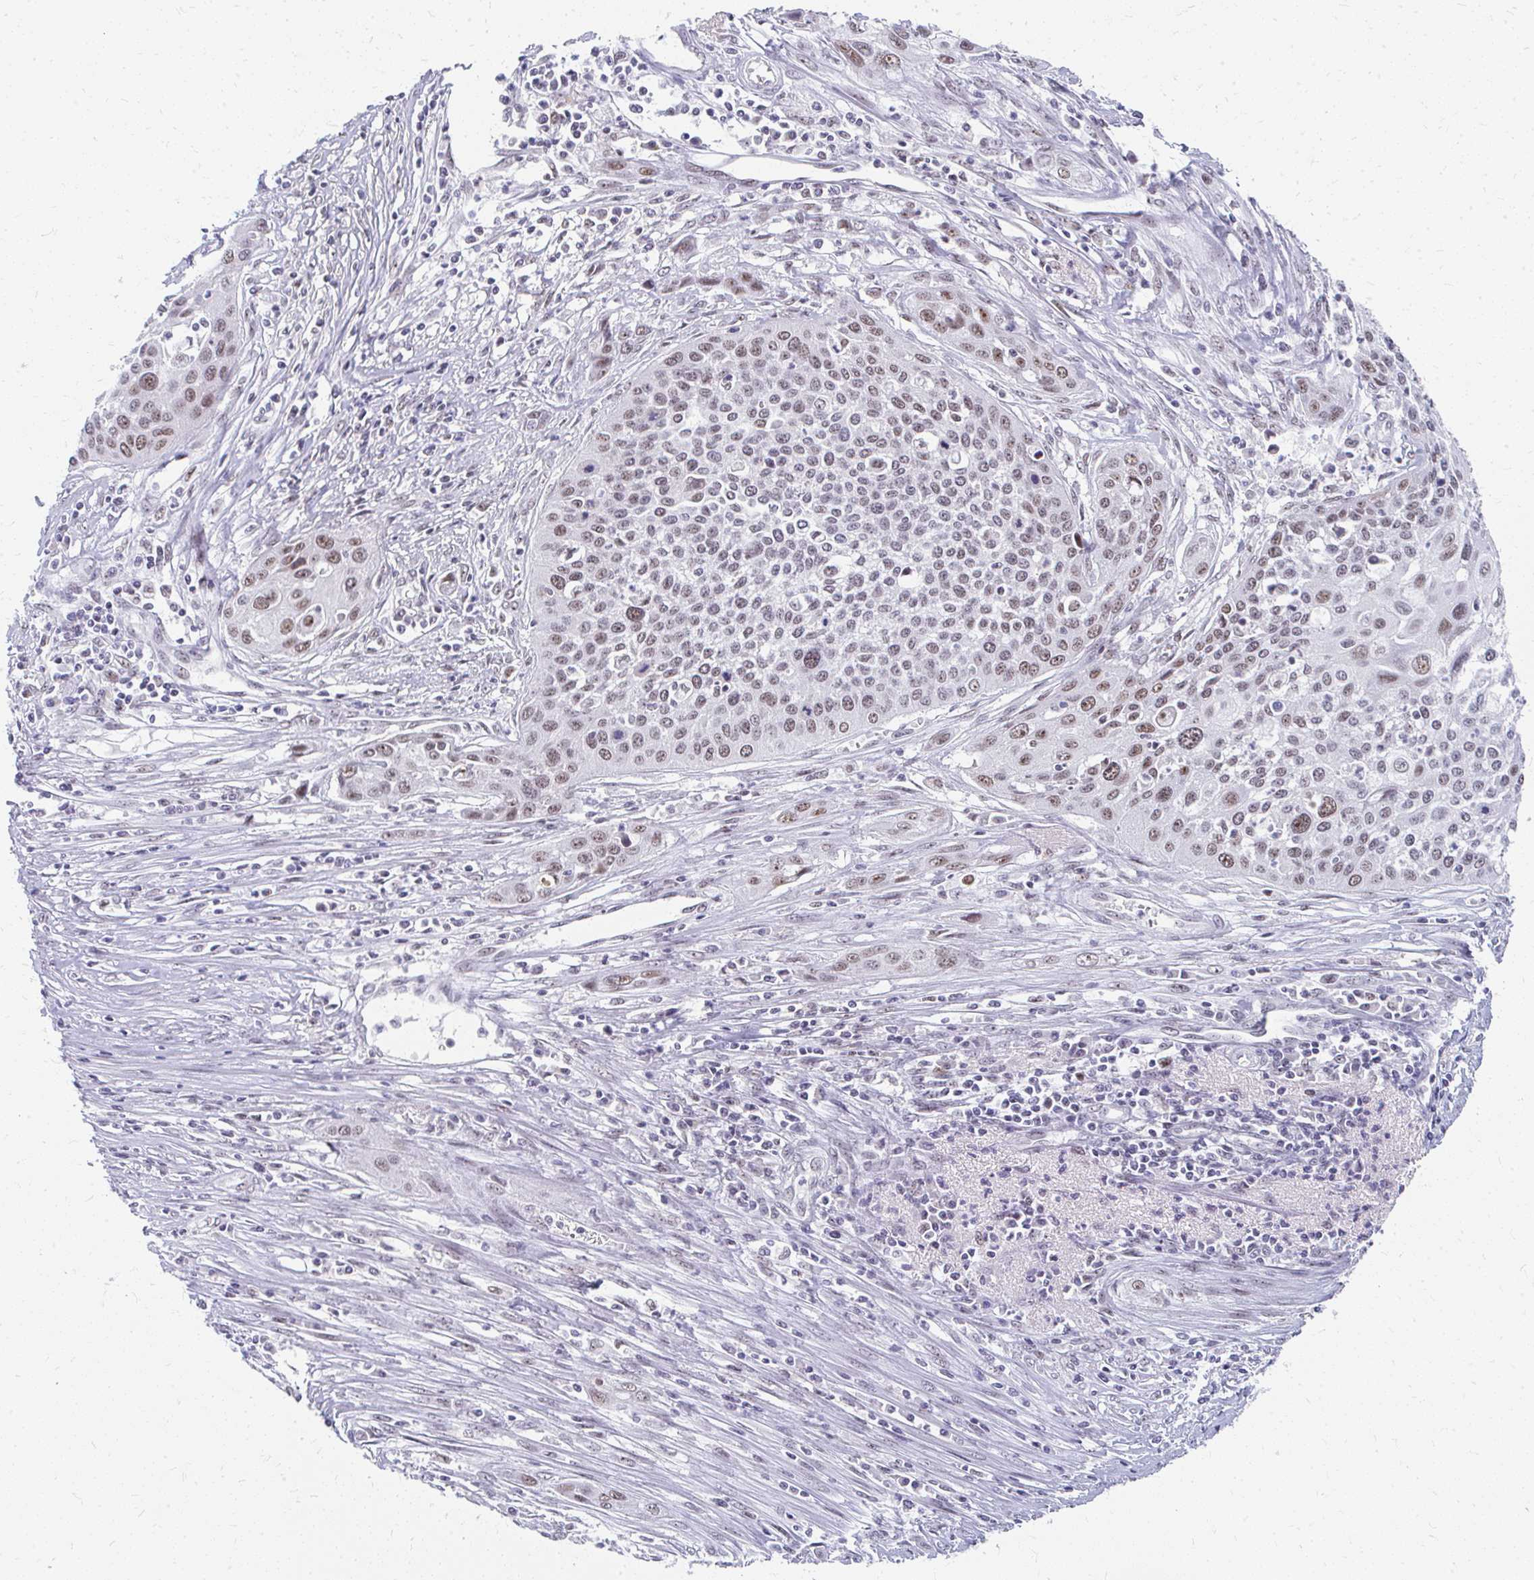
{"staining": {"intensity": "moderate", "quantity": "25%-75%", "location": "nuclear"}, "tissue": "cervical cancer", "cell_type": "Tumor cells", "image_type": "cancer", "snomed": [{"axis": "morphology", "description": "Squamous cell carcinoma, NOS"}, {"axis": "topography", "description": "Cervix"}], "caption": "This histopathology image demonstrates squamous cell carcinoma (cervical) stained with immunohistochemistry to label a protein in brown. The nuclear of tumor cells show moderate positivity for the protein. Nuclei are counter-stained blue.", "gene": "GTF2H1", "patient": {"sex": "female", "age": 34}}